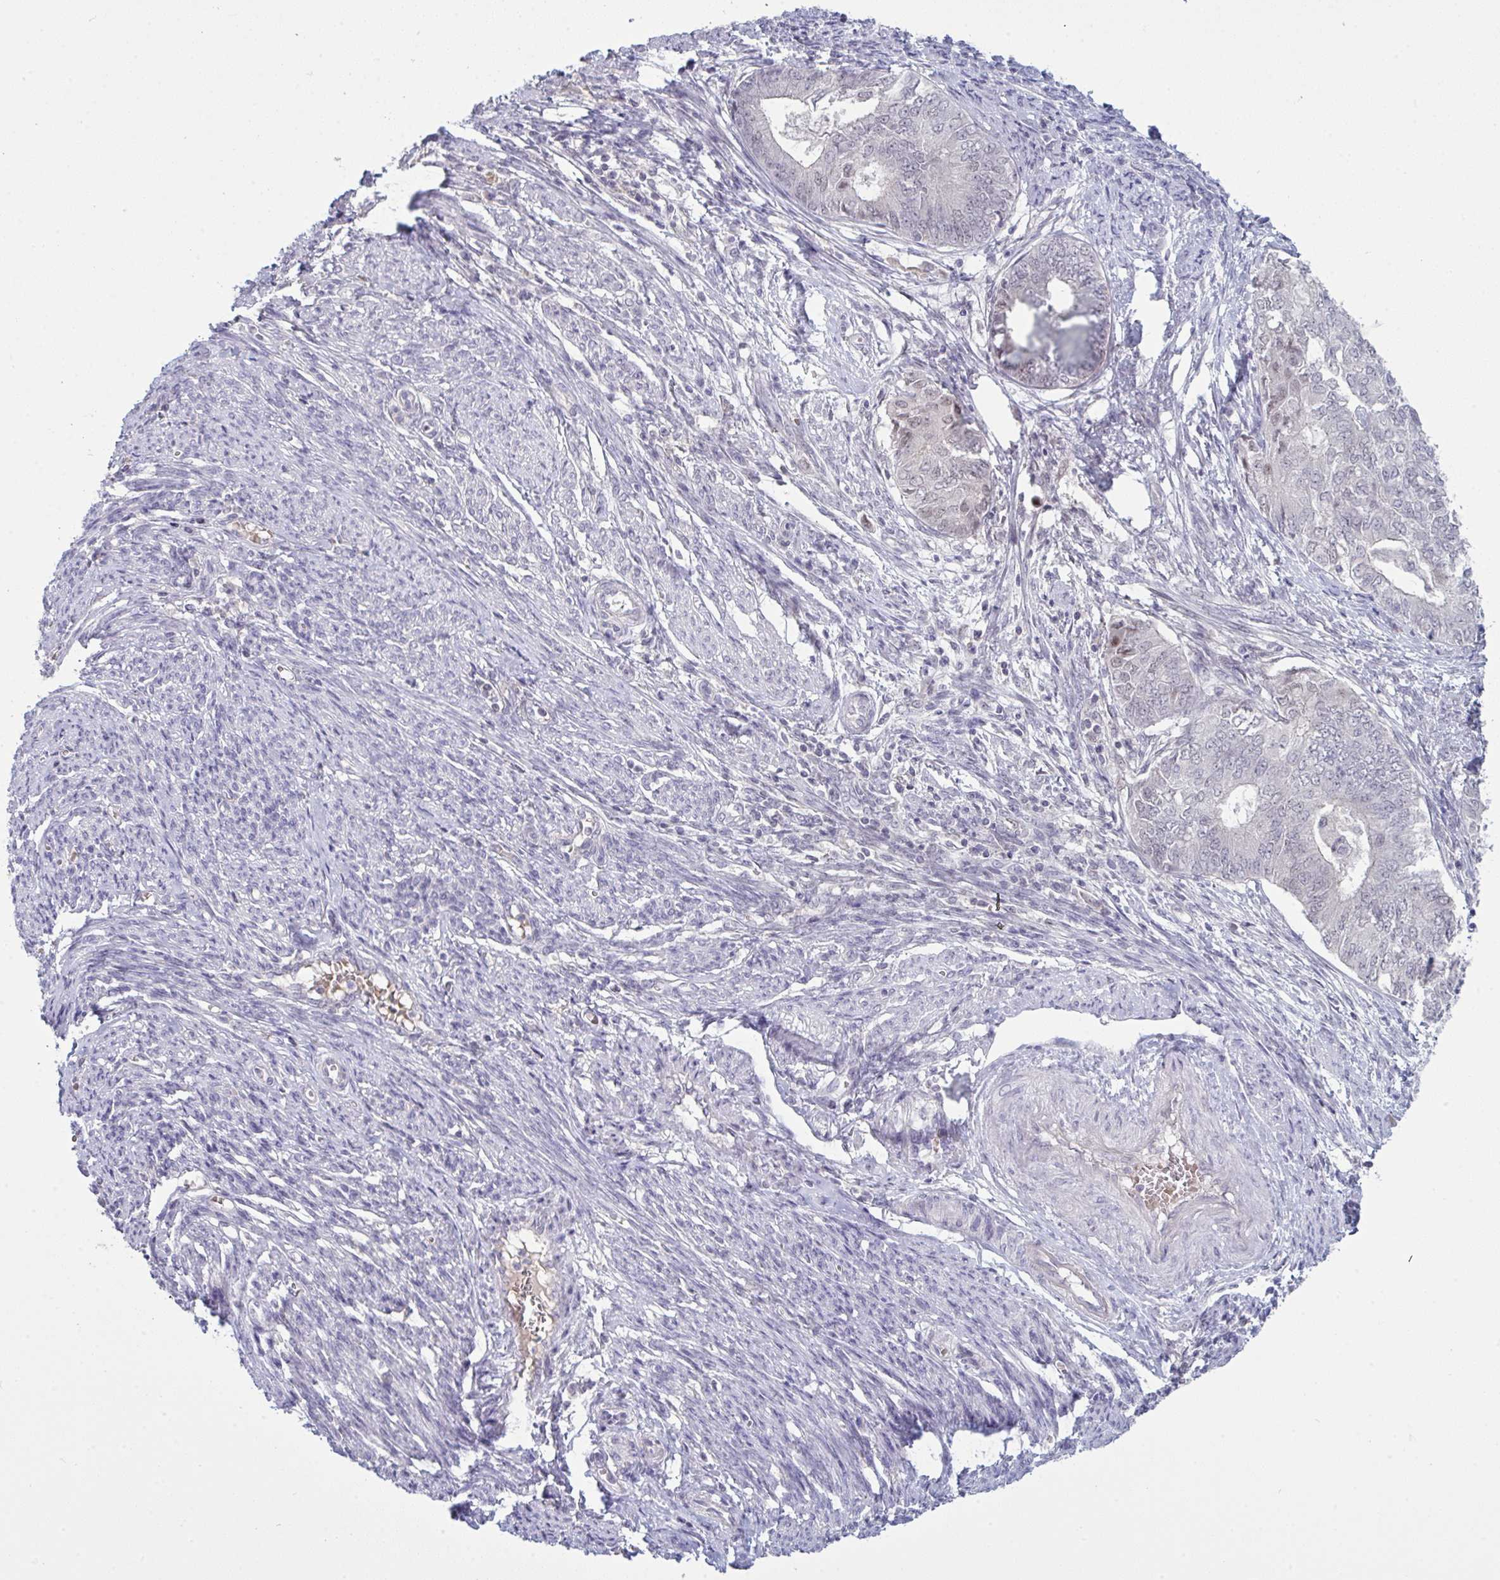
{"staining": {"intensity": "negative", "quantity": "none", "location": "none"}, "tissue": "endometrial cancer", "cell_type": "Tumor cells", "image_type": "cancer", "snomed": [{"axis": "morphology", "description": "Adenocarcinoma, NOS"}, {"axis": "topography", "description": "Endometrium"}], "caption": "Tumor cells are negative for protein expression in human endometrial adenocarcinoma.", "gene": "ZNF784", "patient": {"sex": "female", "age": 62}}